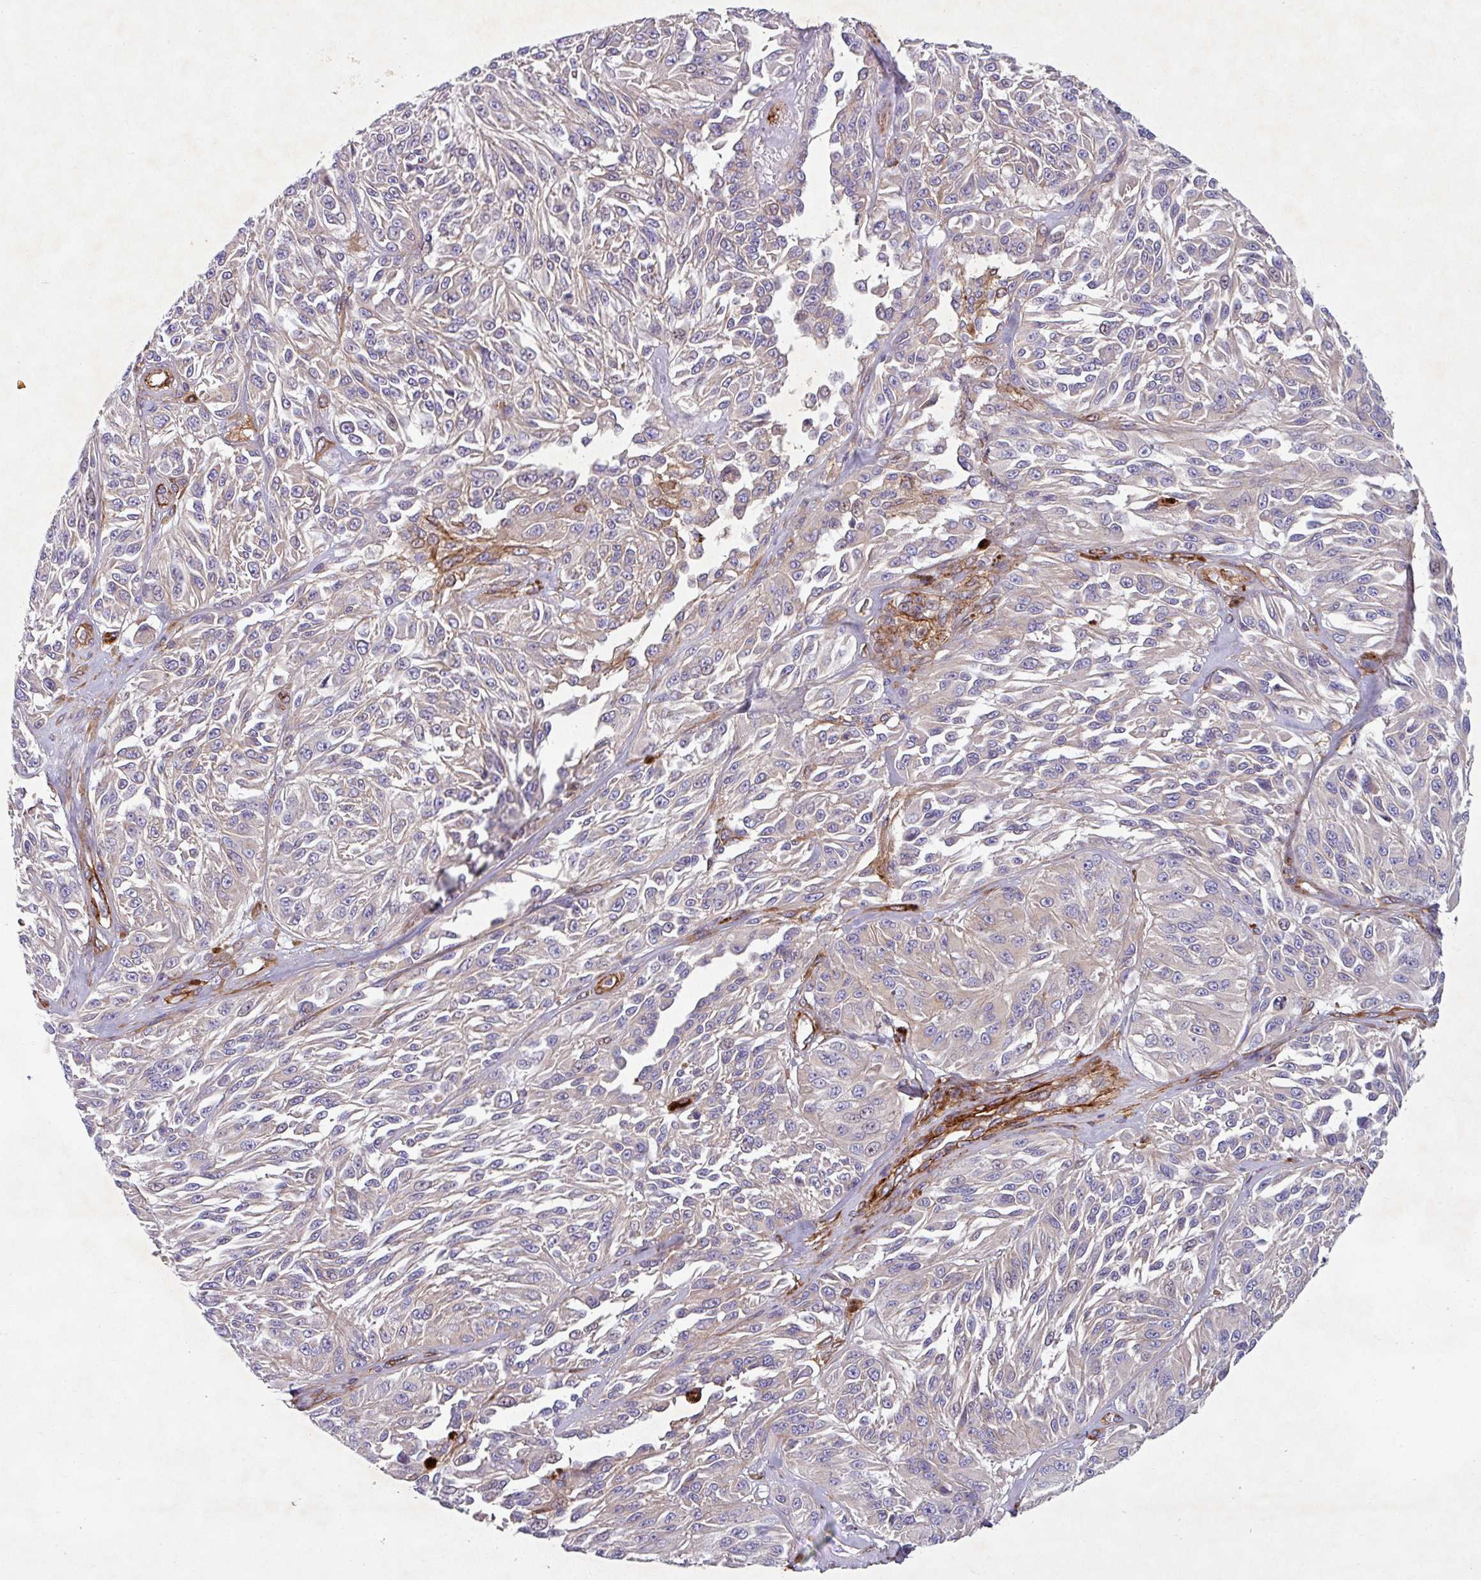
{"staining": {"intensity": "negative", "quantity": "none", "location": "none"}, "tissue": "melanoma", "cell_type": "Tumor cells", "image_type": "cancer", "snomed": [{"axis": "morphology", "description": "Malignant melanoma, NOS"}, {"axis": "topography", "description": "Skin"}], "caption": "Image shows no significant protein positivity in tumor cells of malignant melanoma.", "gene": "ATP2C2", "patient": {"sex": "male", "age": 94}}